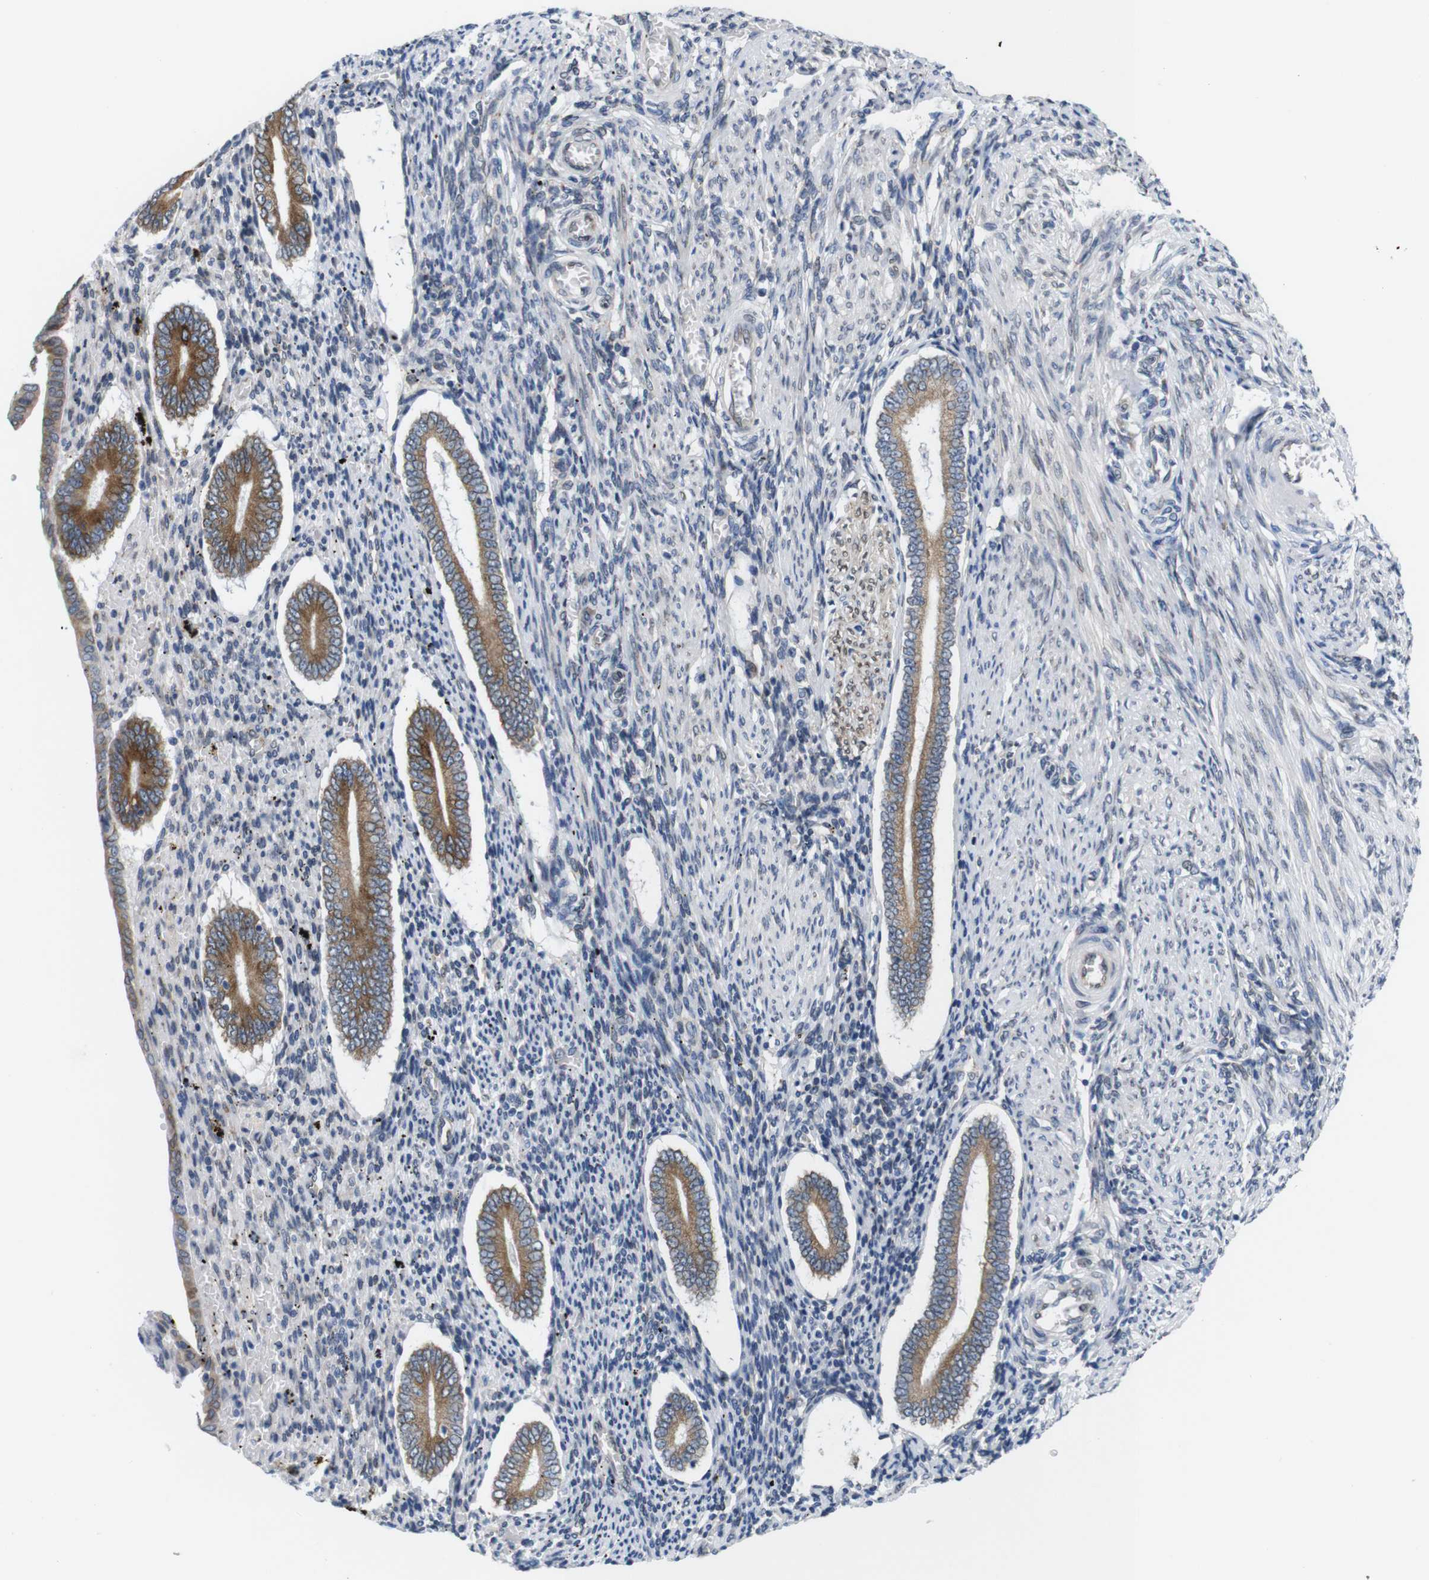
{"staining": {"intensity": "negative", "quantity": "none", "location": "none"}, "tissue": "endometrium", "cell_type": "Cells in endometrial stroma", "image_type": "normal", "snomed": [{"axis": "morphology", "description": "Normal tissue, NOS"}, {"axis": "topography", "description": "Endometrium"}], "caption": "Immunohistochemistry micrograph of normal endometrium: human endometrium stained with DAB (3,3'-diaminobenzidine) reveals no significant protein staining in cells in endometrial stroma.", "gene": "HACD3", "patient": {"sex": "female", "age": 42}}